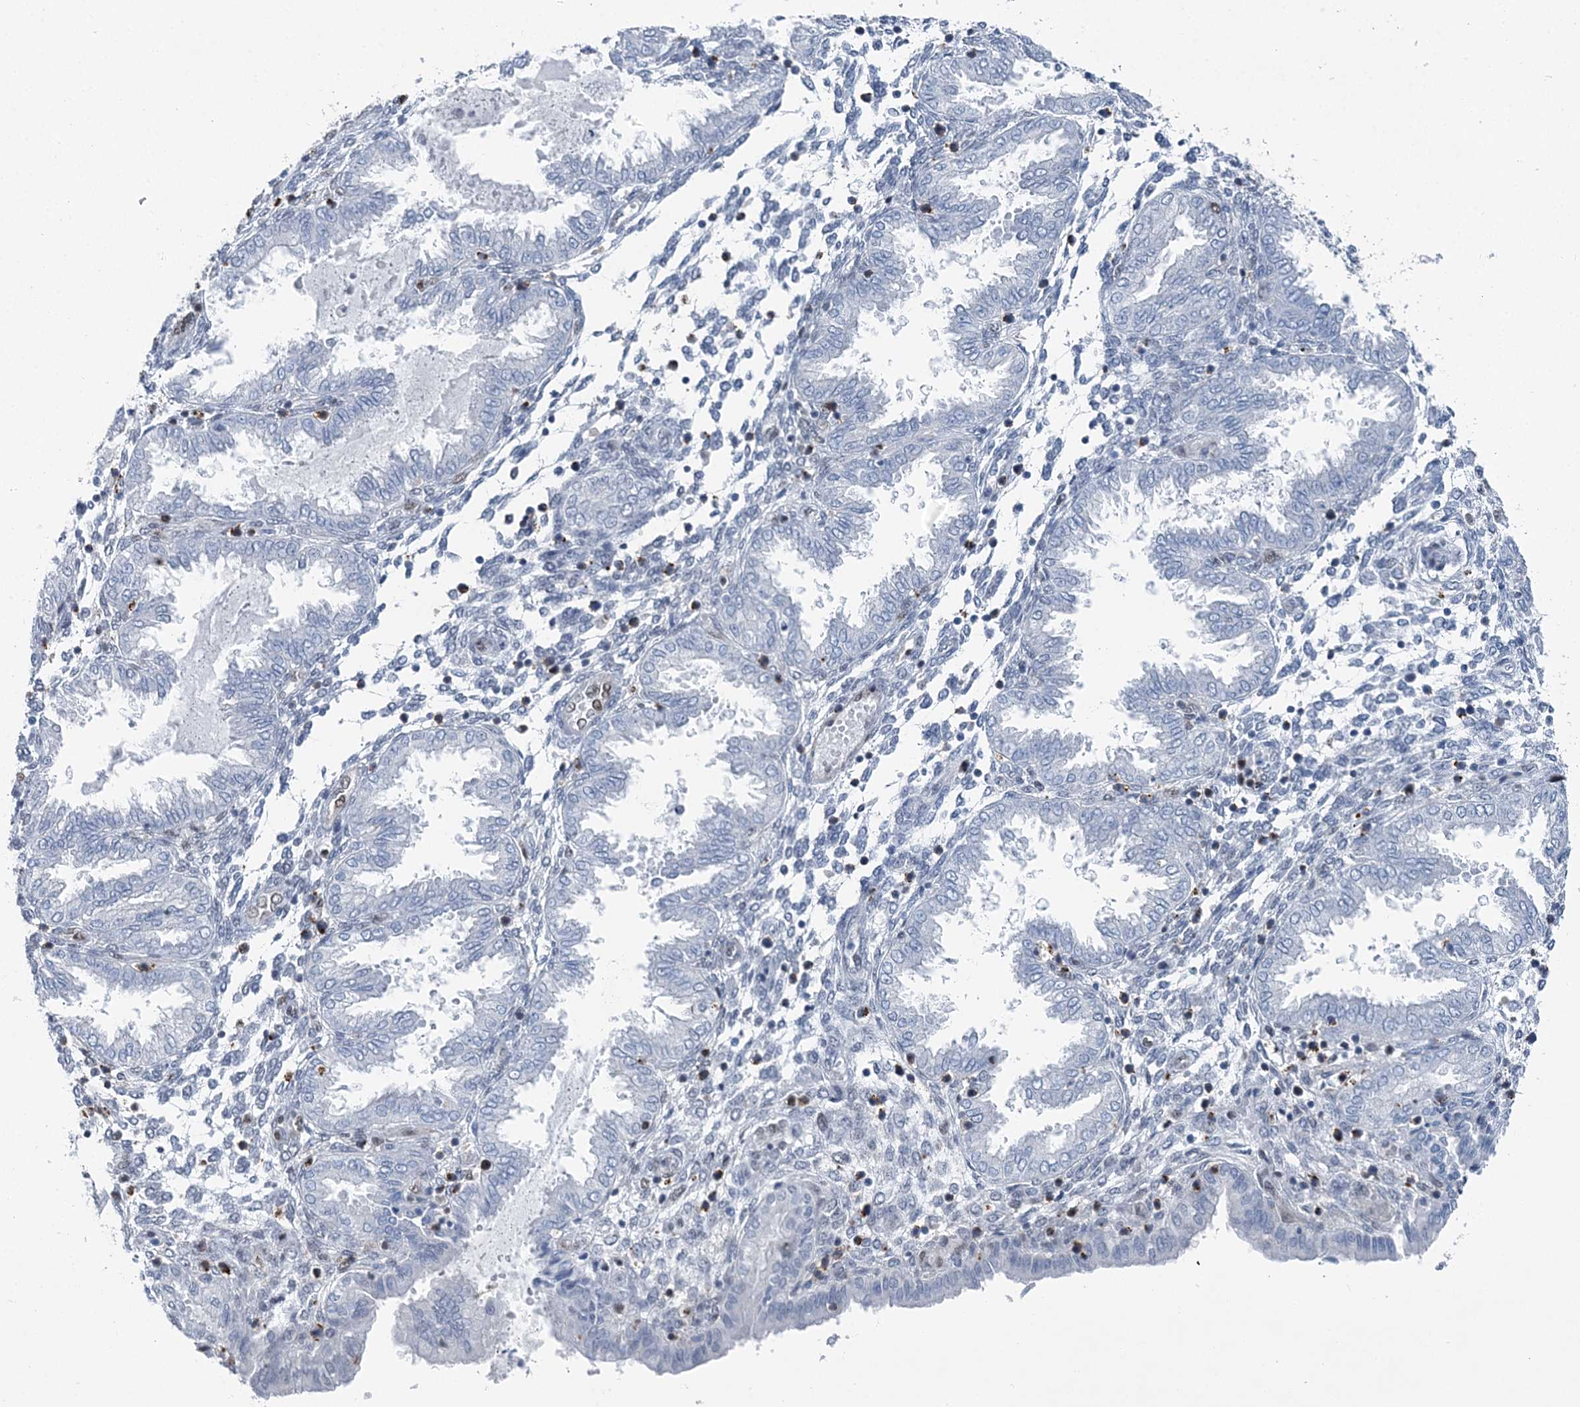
{"staining": {"intensity": "moderate", "quantity": "<25%", "location": "nuclear"}, "tissue": "endometrium", "cell_type": "Cells in endometrial stroma", "image_type": "normal", "snomed": [{"axis": "morphology", "description": "Normal tissue, NOS"}, {"axis": "topography", "description": "Endometrium"}], "caption": "High-power microscopy captured an immunohistochemistry histopathology image of normal endometrium, revealing moderate nuclear expression in approximately <25% of cells in endometrial stroma. (DAB (3,3'-diaminobenzidine) IHC with brightfield microscopy, high magnification).", "gene": "HAT1", "patient": {"sex": "female", "age": 33}}